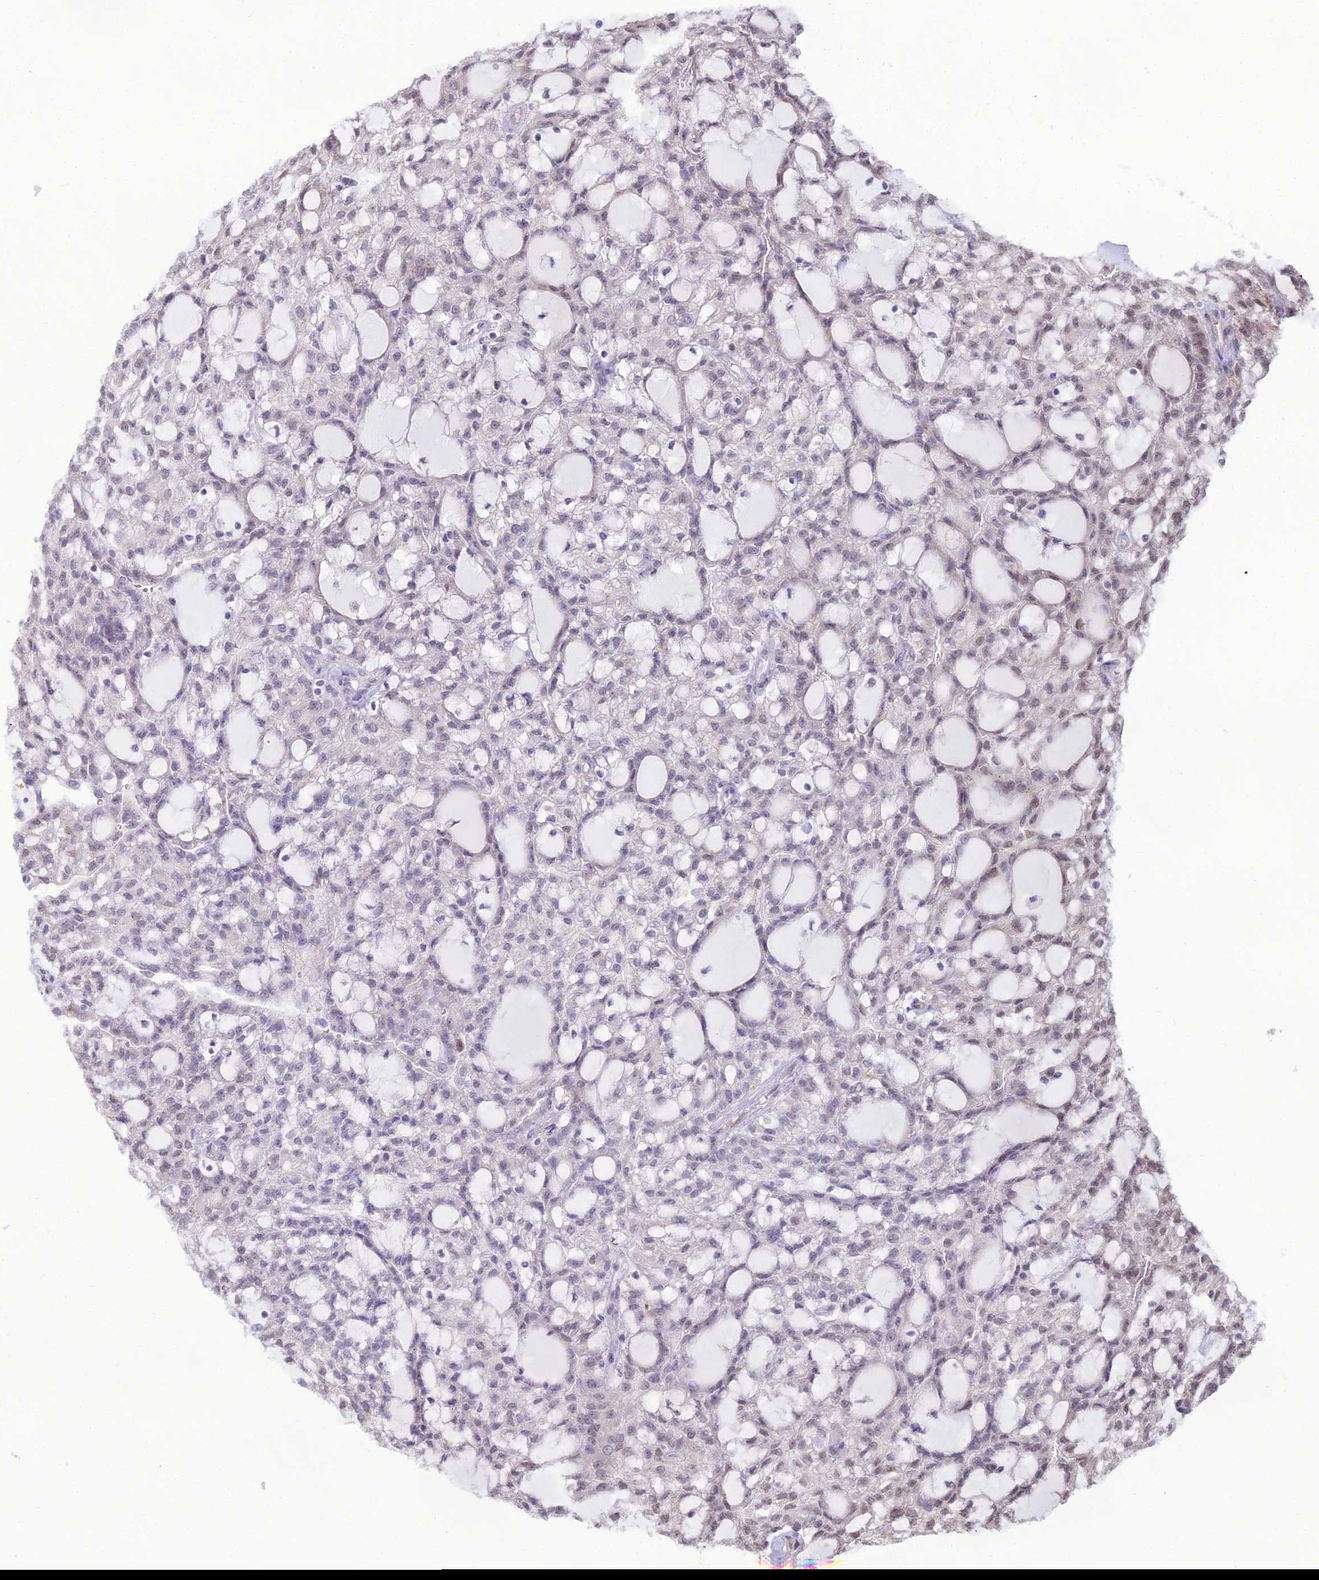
{"staining": {"intensity": "negative", "quantity": "none", "location": "none"}, "tissue": "renal cancer", "cell_type": "Tumor cells", "image_type": "cancer", "snomed": [{"axis": "morphology", "description": "Adenocarcinoma, NOS"}, {"axis": "topography", "description": "Kidney"}], "caption": "The immunohistochemistry micrograph has no significant positivity in tumor cells of renal cancer (adenocarcinoma) tissue.", "gene": "TROAP", "patient": {"sex": "male", "age": 63}}